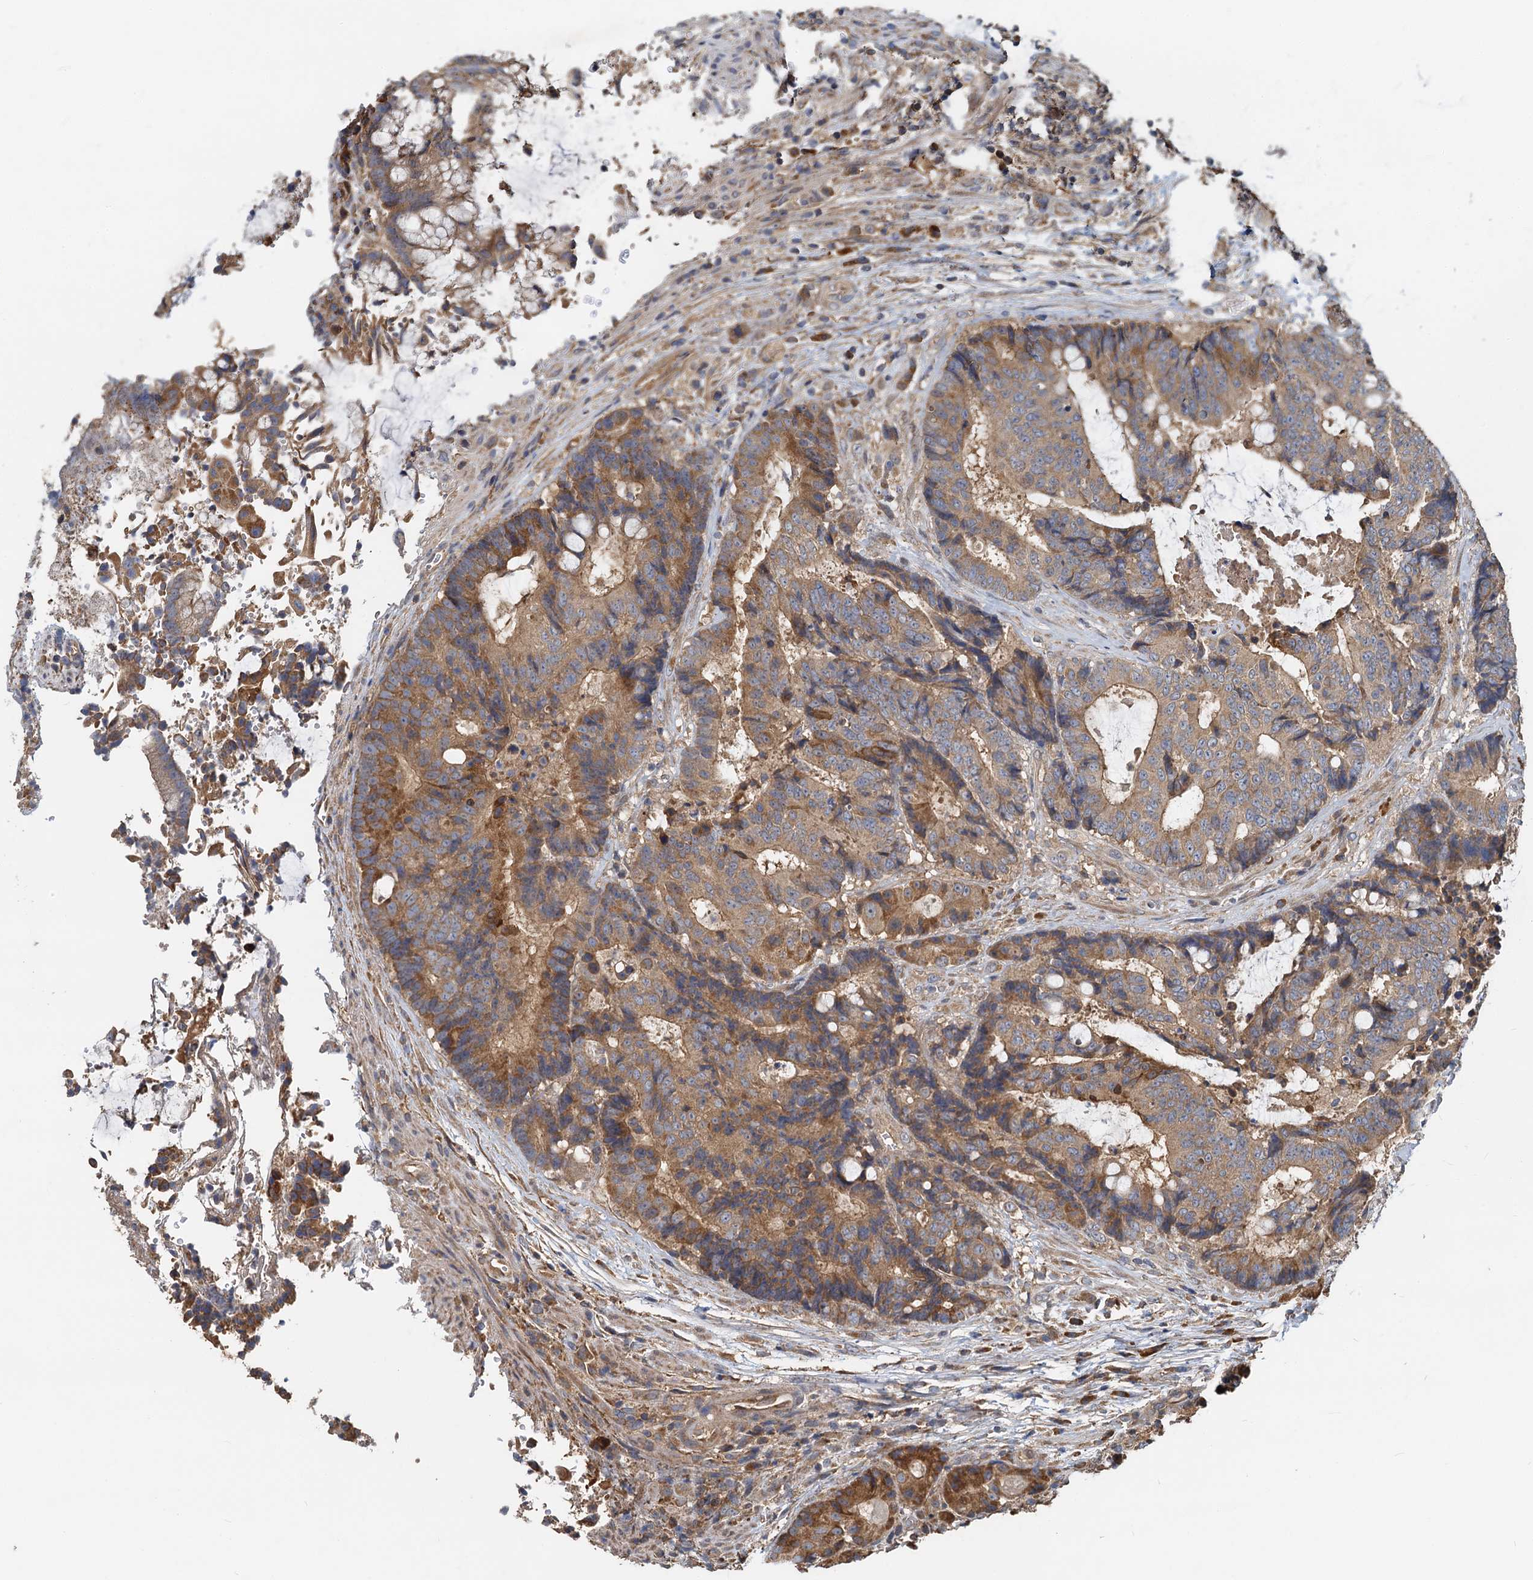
{"staining": {"intensity": "moderate", "quantity": ">75%", "location": "cytoplasmic/membranous"}, "tissue": "colorectal cancer", "cell_type": "Tumor cells", "image_type": "cancer", "snomed": [{"axis": "morphology", "description": "Adenocarcinoma, NOS"}, {"axis": "topography", "description": "Rectum"}], "caption": "IHC (DAB (3,3'-diaminobenzidine)) staining of human colorectal adenocarcinoma exhibits moderate cytoplasmic/membranous protein positivity in approximately >75% of tumor cells.", "gene": "HYI", "patient": {"sex": "male", "age": 69}}